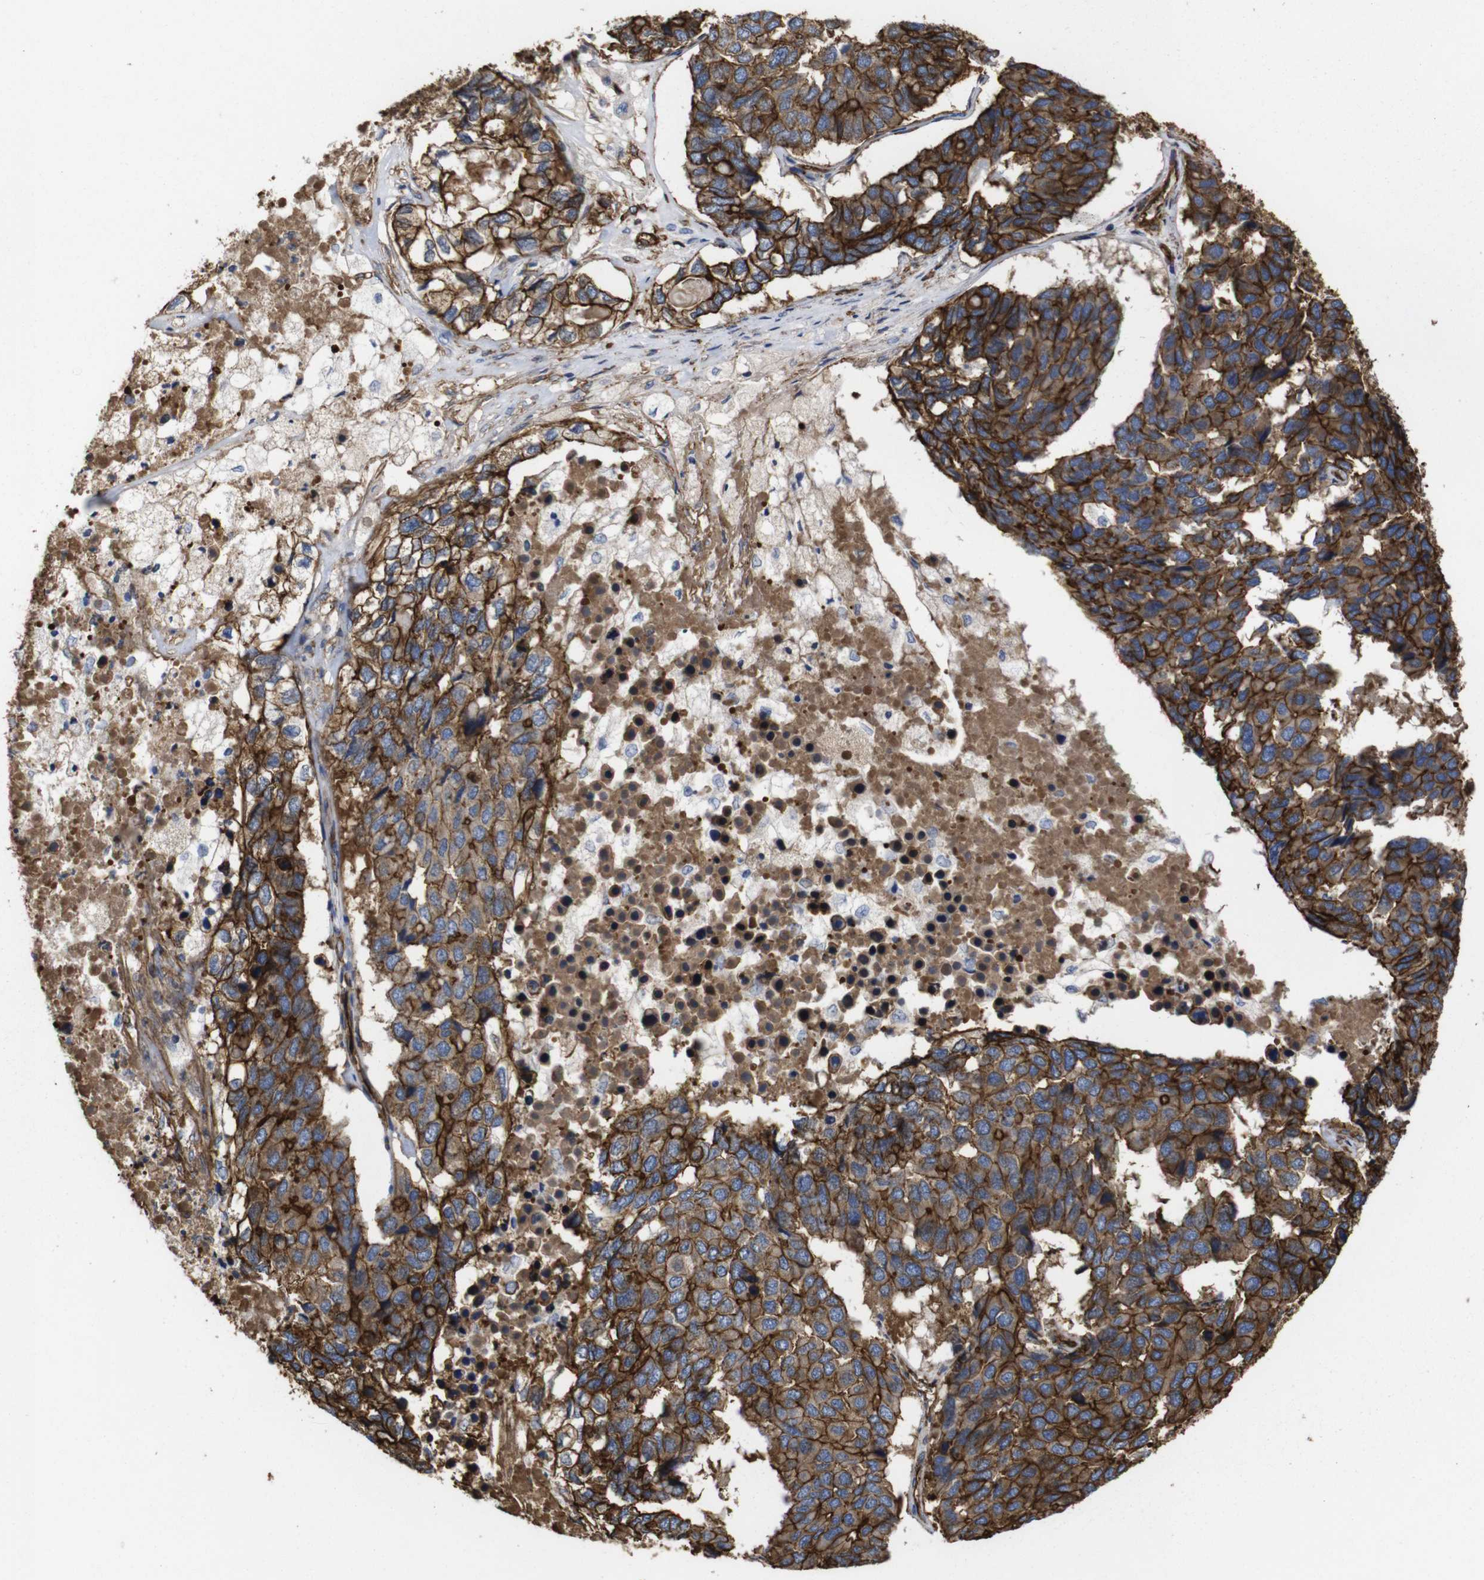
{"staining": {"intensity": "strong", "quantity": ">75%", "location": "cytoplasmic/membranous"}, "tissue": "pancreatic cancer", "cell_type": "Tumor cells", "image_type": "cancer", "snomed": [{"axis": "morphology", "description": "Adenocarcinoma, NOS"}, {"axis": "topography", "description": "Pancreas"}], "caption": "Protein staining displays strong cytoplasmic/membranous staining in about >75% of tumor cells in adenocarcinoma (pancreatic). (IHC, brightfield microscopy, high magnification).", "gene": "SPTBN1", "patient": {"sex": "male", "age": 50}}